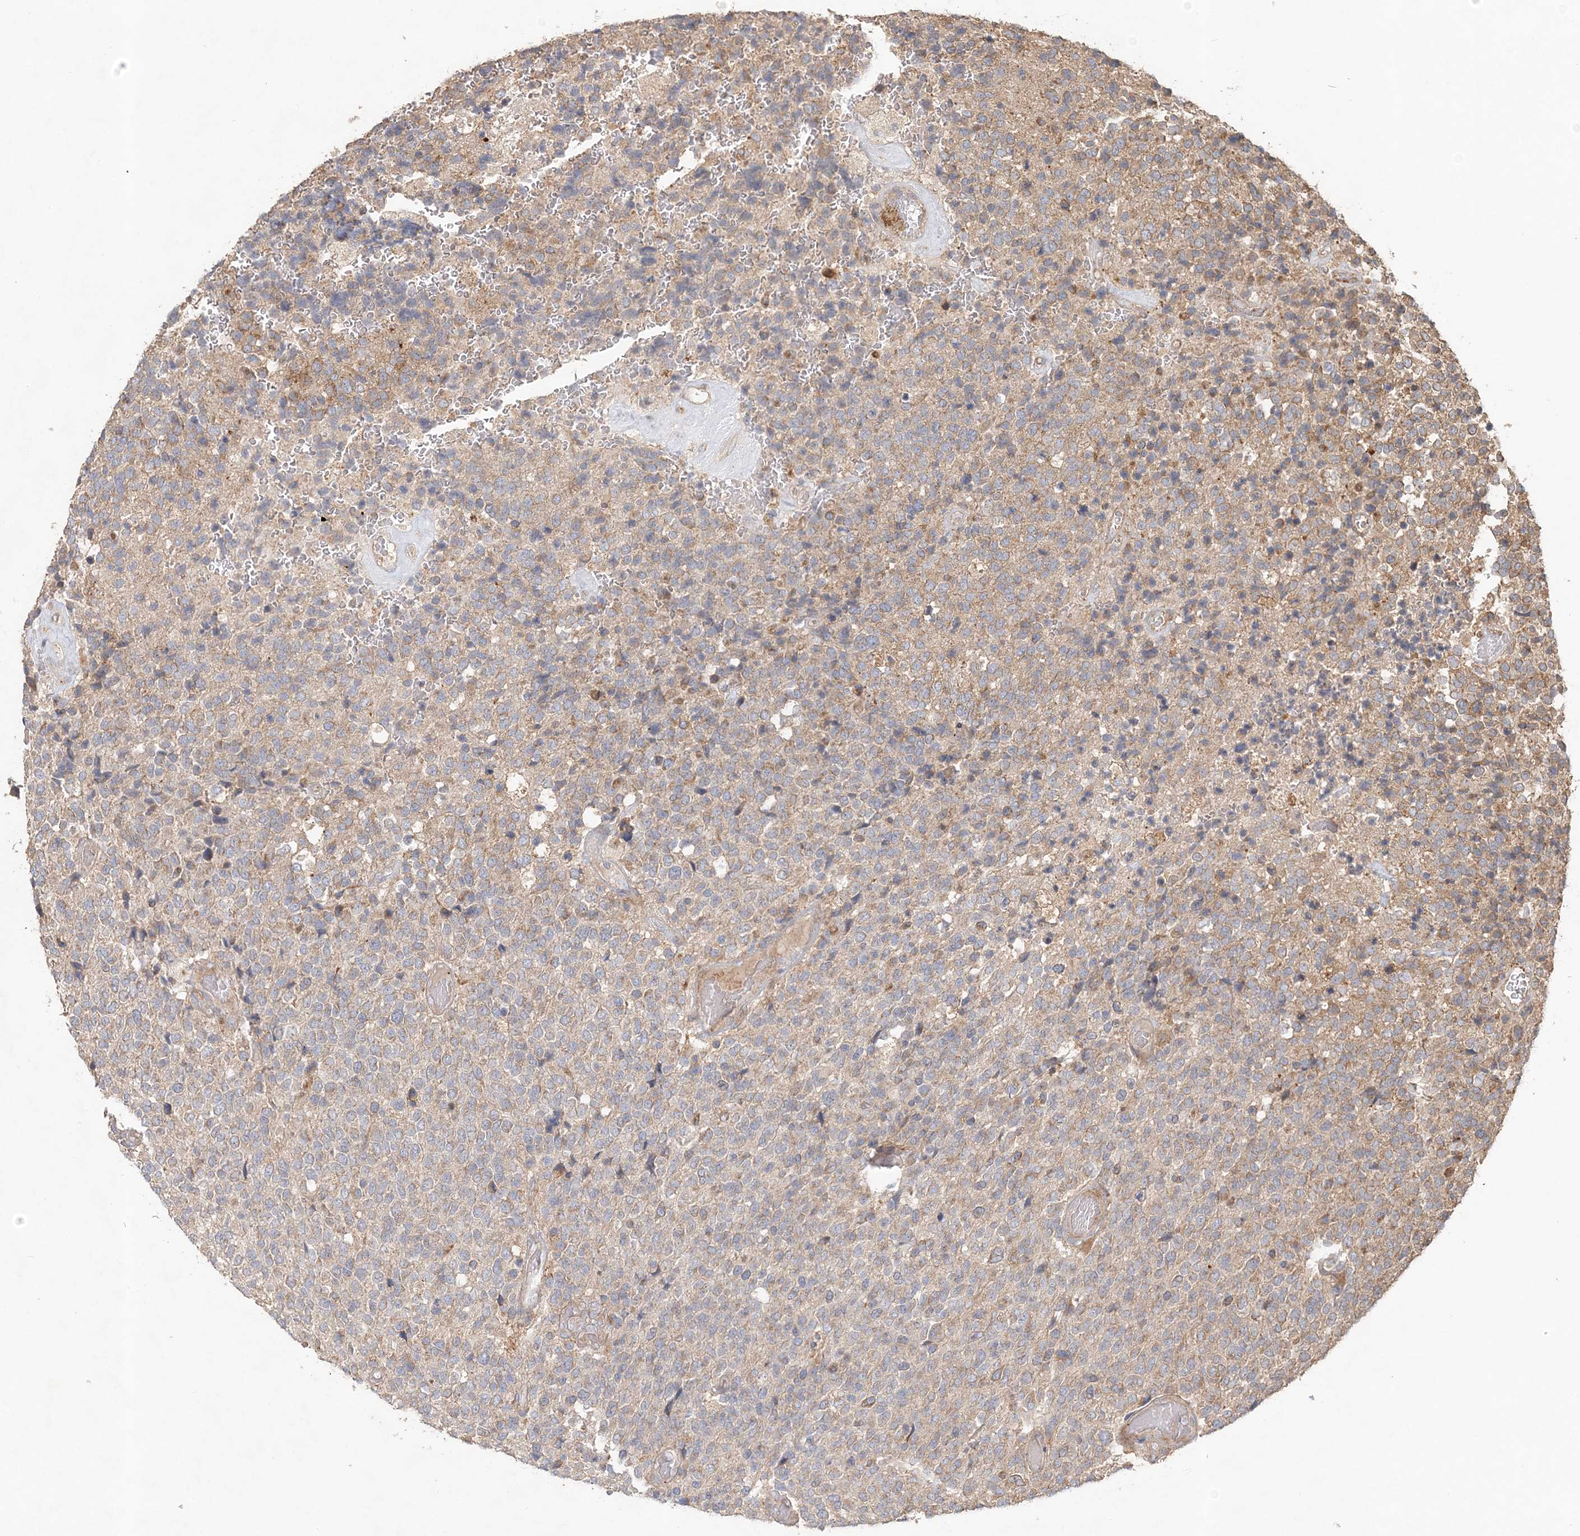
{"staining": {"intensity": "negative", "quantity": "none", "location": "none"}, "tissue": "glioma", "cell_type": "Tumor cells", "image_type": "cancer", "snomed": [{"axis": "morphology", "description": "Glioma, malignant, High grade"}, {"axis": "topography", "description": "pancreas cauda"}], "caption": "Immunohistochemical staining of human malignant glioma (high-grade) displays no significant positivity in tumor cells.", "gene": "RAB14", "patient": {"sex": "male", "age": 60}}